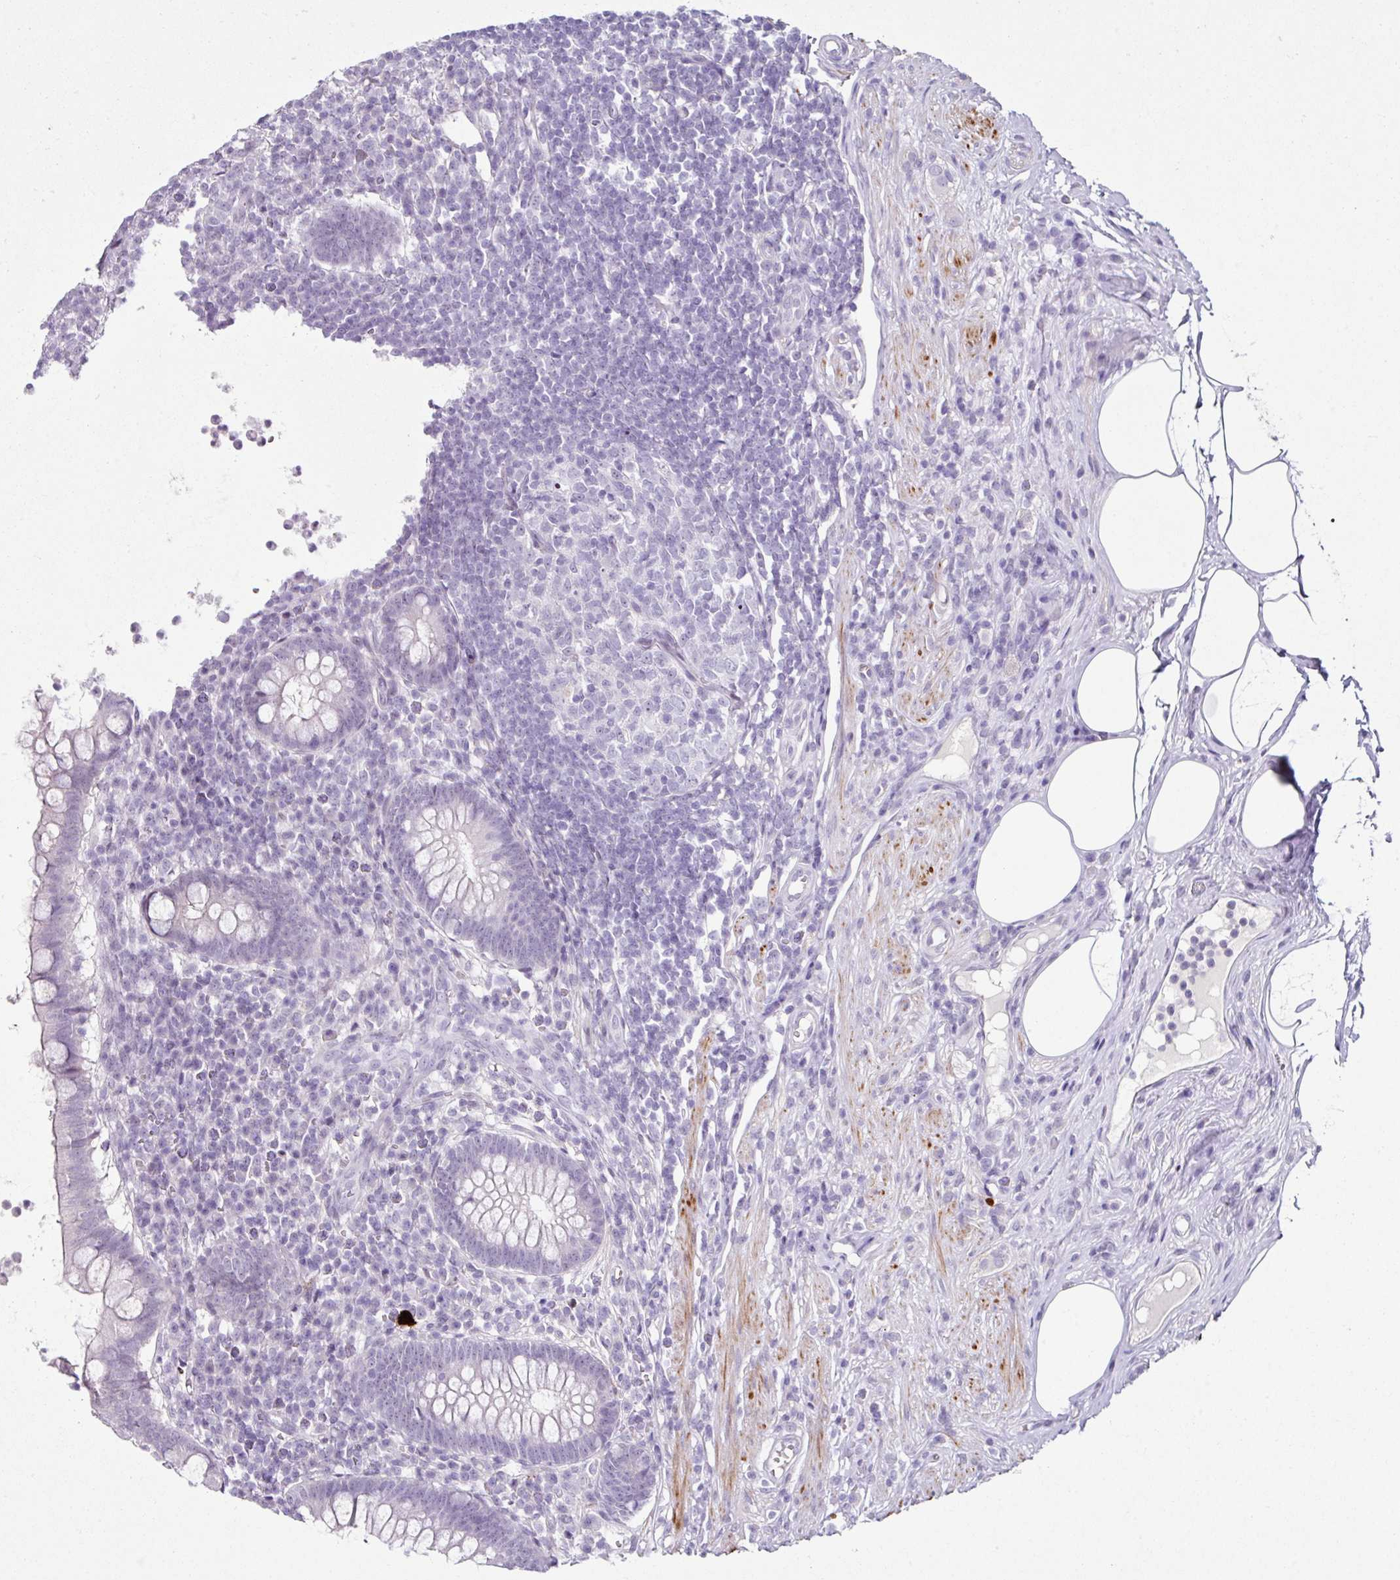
{"staining": {"intensity": "negative", "quantity": "none", "location": "none"}, "tissue": "appendix", "cell_type": "Glandular cells", "image_type": "normal", "snomed": [{"axis": "morphology", "description": "Normal tissue, NOS"}, {"axis": "topography", "description": "Appendix"}], "caption": "Immunohistochemistry (IHC) micrograph of benign appendix: appendix stained with DAB (3,3'-diaminobenzidine) shows no significant protein expression in glandular cells. Nuclei are stained in blue.", "gene": "TRA2A", "patient": {"sex": "female", "age": 56}}